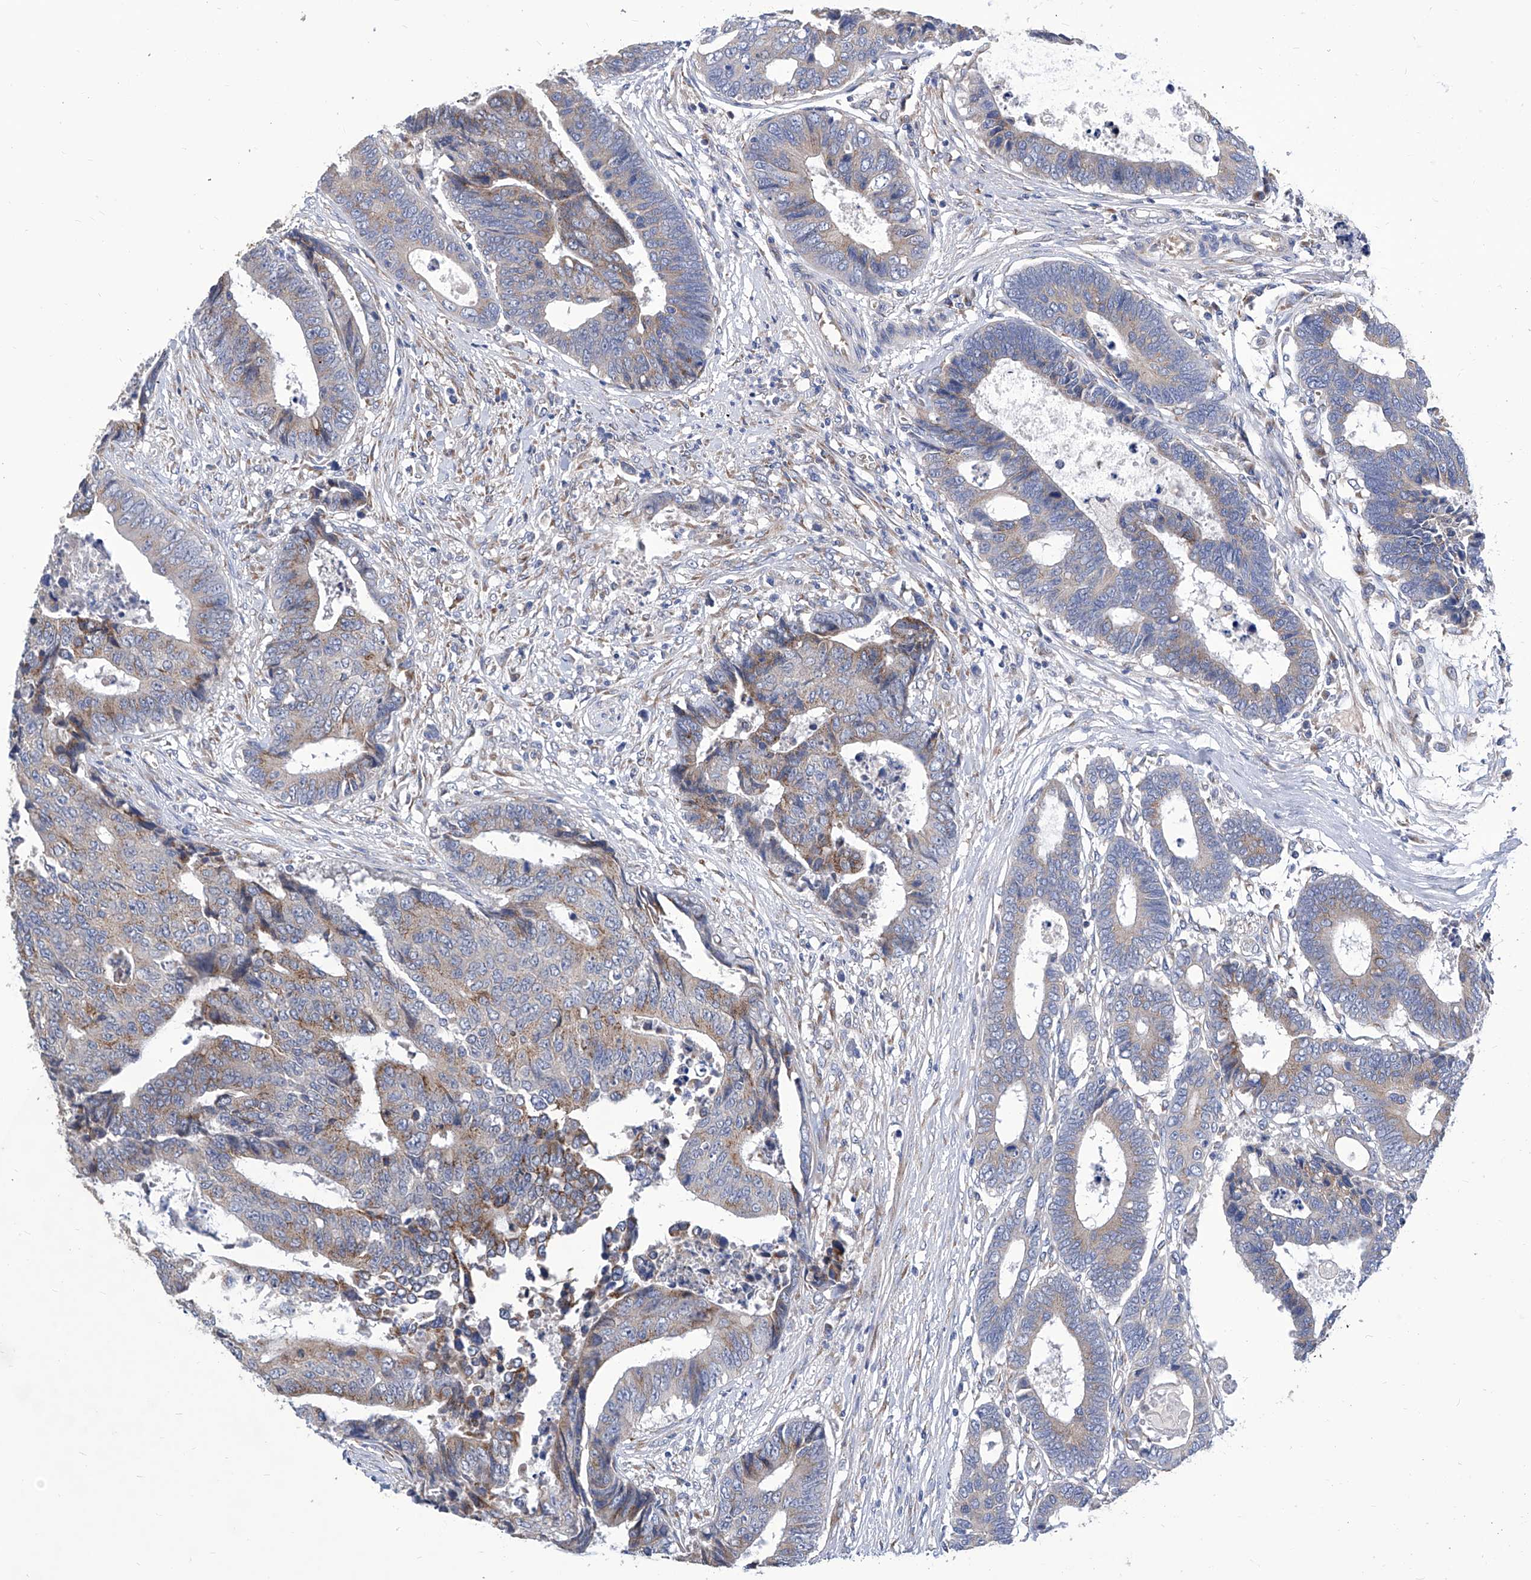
{"staining": {"intensity": "moderate", "quantity": "25%-75%", "location": "cytoplasmic/membranous"}, "tissue": "colorectal cancer", "cell_type": "Tumor cells", "image_type": "cancer", "snomed": [{"axis": "morphology", "description": "Adenocarcinoma, NOS"}, {"axis": "topography", "description": "Rectum"}], "caption": "IHC staining of colorectal cancer, which demonstrates medium levels of moderate cytoplasmic/membranous staining in about 25%-75% of tumor cells indicating moderate cytoplasmic/membranous protein expression. The staining was performed using DAB (brown) for protein detection and nuclei were counterstained in hematoxylin (blue).", "gene": "TJAP1", "patient": {"sex": "male", "age": 84}}